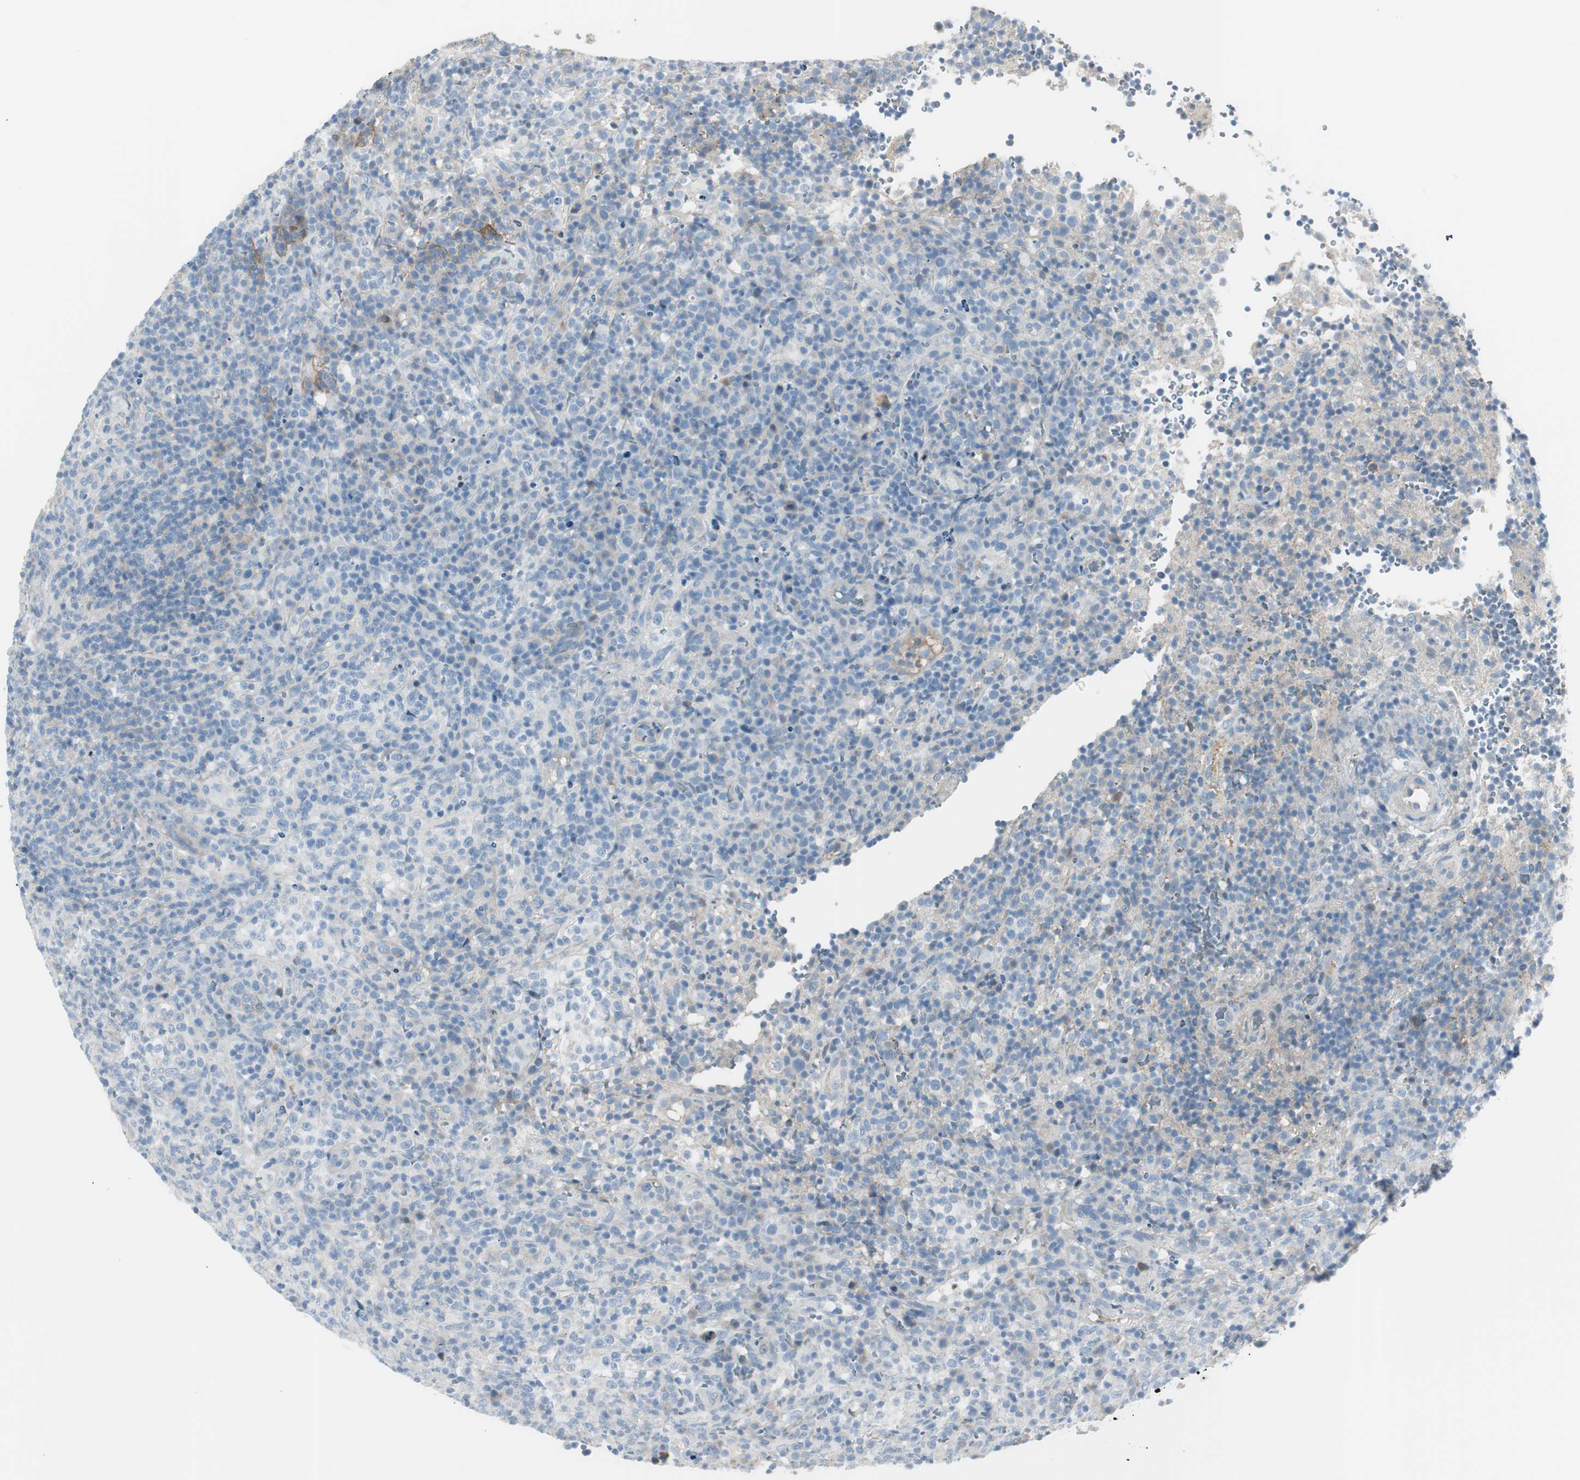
{"staining": {"intensity": "negative", "quantity": "none", "location": "none"}, "tissue": "lymphoma", "cell_type": "Tumor cells", "image_type": "cancer", "snomed": [{"axis": "morphology", "description": "Malignant lymphoma, non-Hodgkin's type, High grade"}, {"axis": "topography", "description": "Lymph node"}], "caption": "Tumor cells show no significant protein staining in lymphoma.", "gene": "CACNA2D1", "patient": {"sex": "female", "age": 76}}